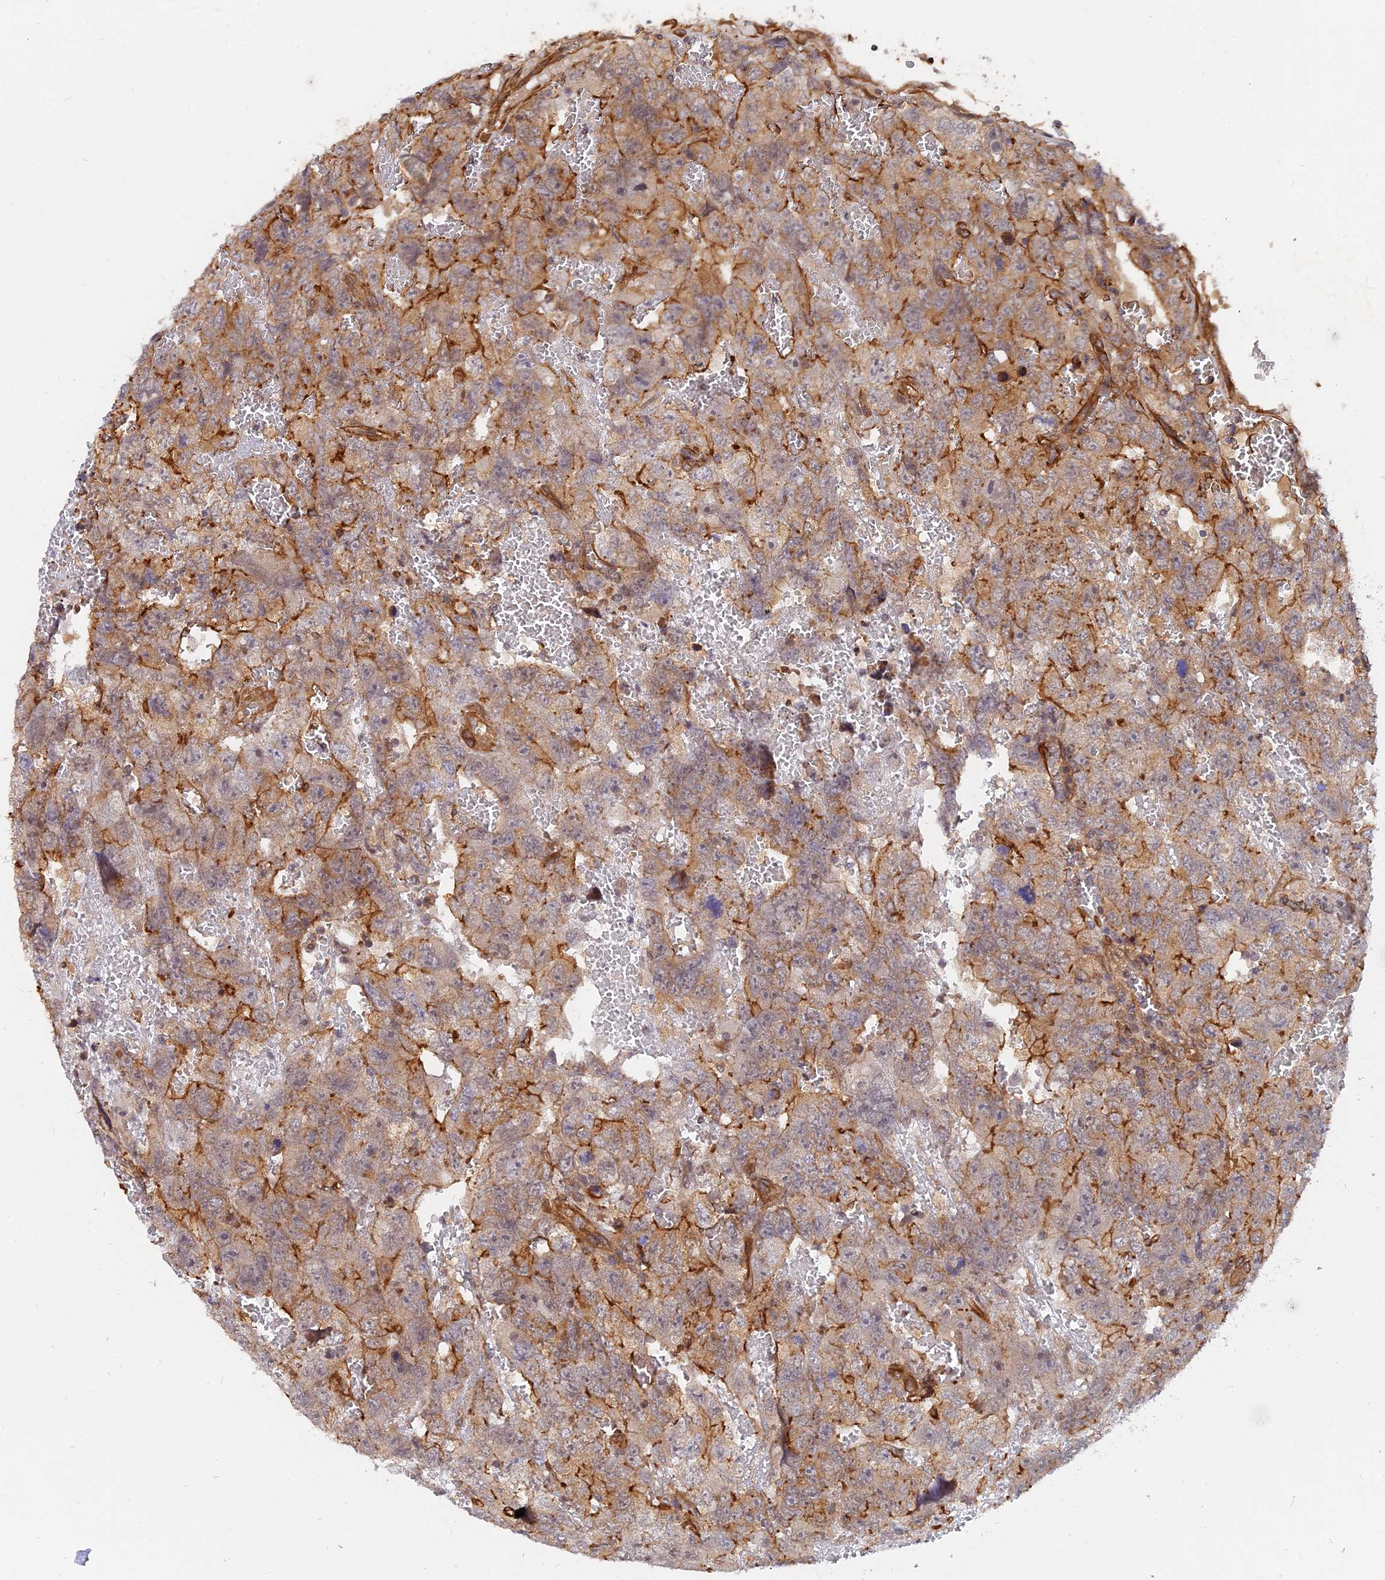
{"staining": {"intensity": "moderate", "quantity": ">75%", "location": "cytoplasmic/membranous"}, "tissue": "testis cancer", "cell_type": "Tumor cells", "image_type": "cancer", "snomed": [{"axis": "morphology", "description": "Carcinoma, Embryonal, NOS"}, {"axis": "topography", "description": "Testis"}], "caption": "Immunohistochemical staining of testis embryonal carcinoma exhibits medium levels of moderate cytoplasmic/membranous positivity in approximately >75% of tumor cells.", "gene": "WDR41", "patient": {"sex": "male", "age": 45}}